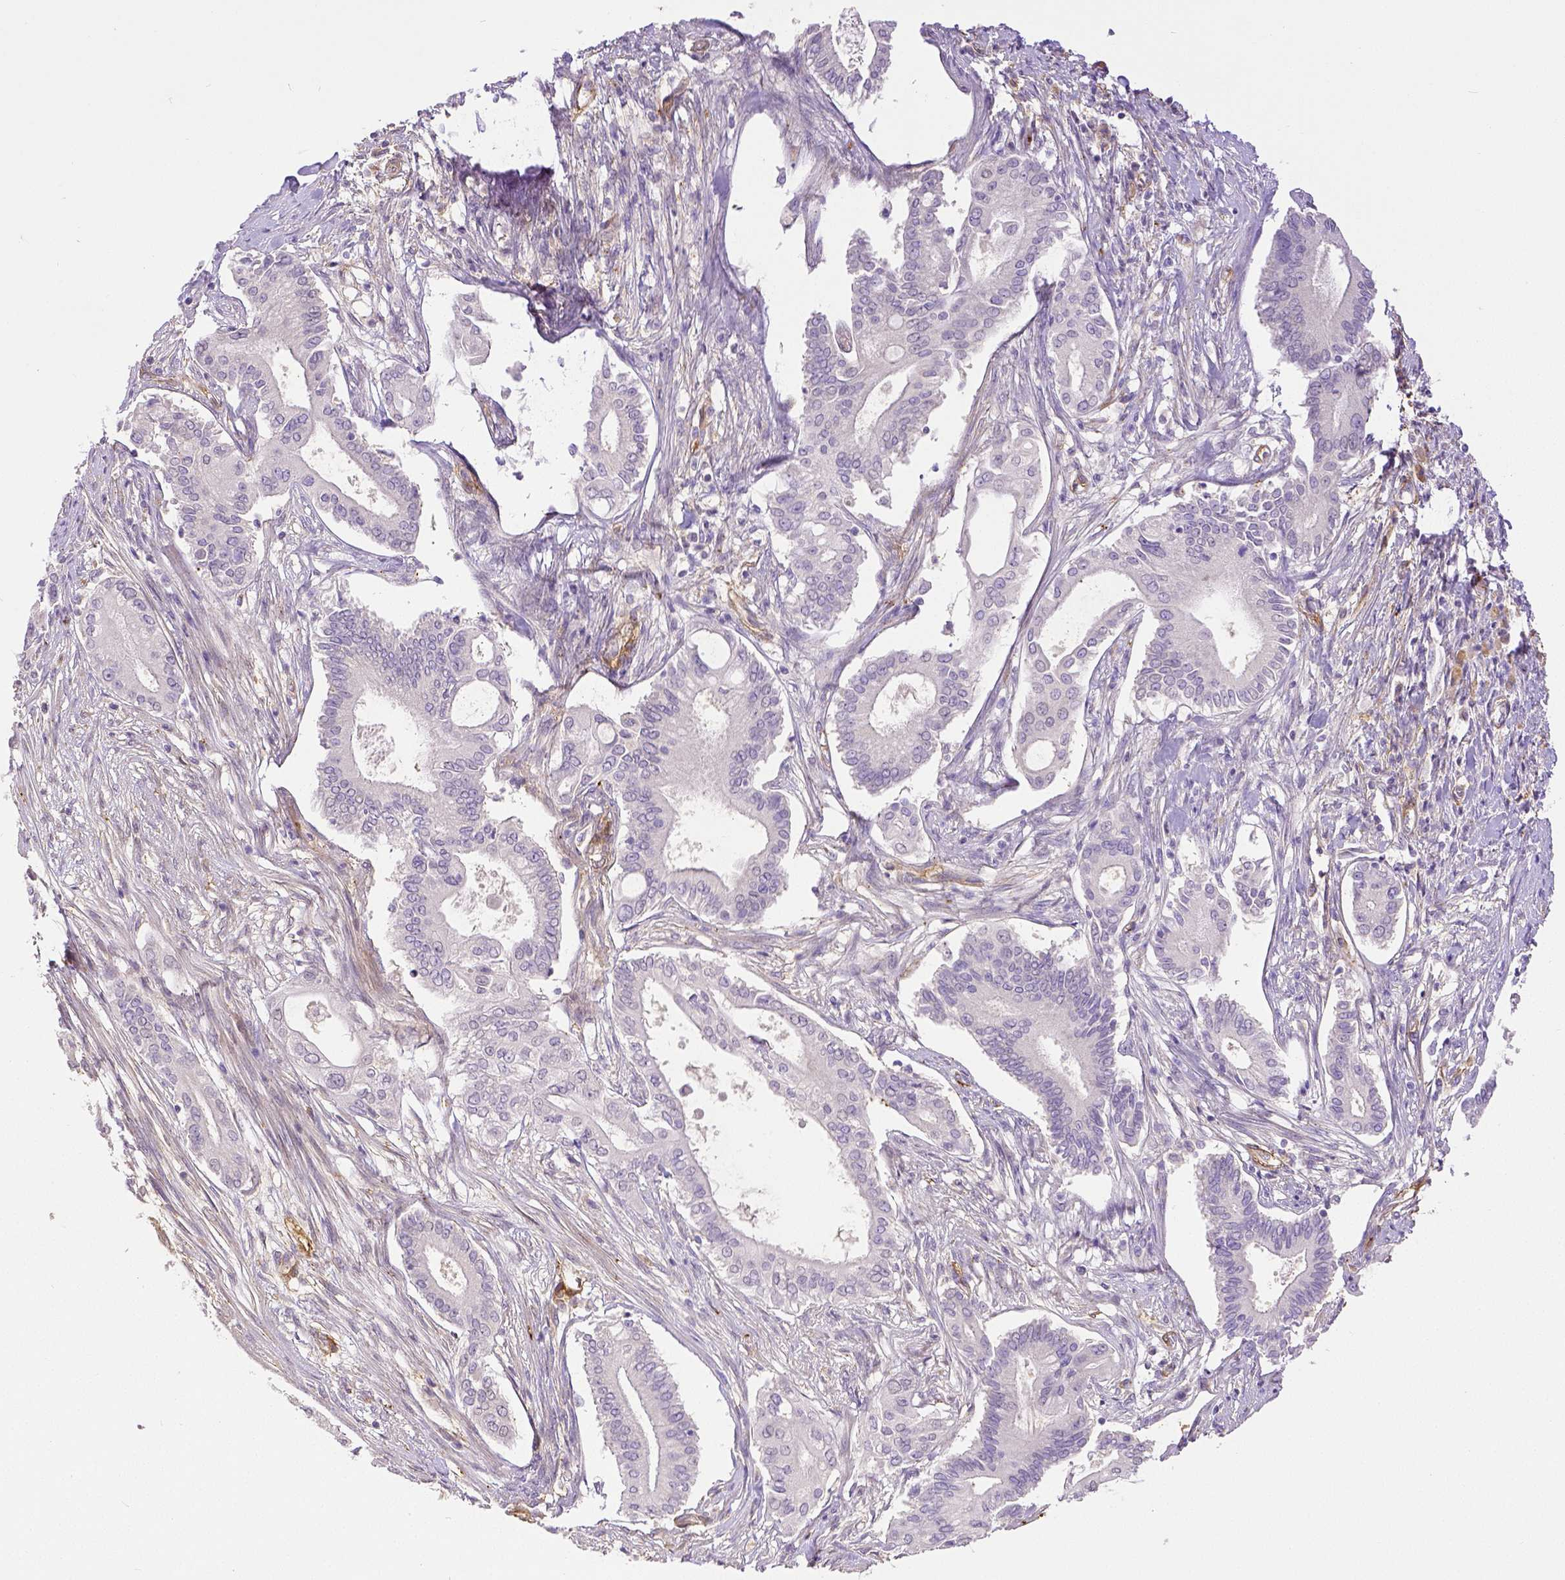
{"staining": {"intensity": "negative", "quantity": "none", "location": "none"}, "tissue": "pancreatic cancer", "cell_type": "Tumor cells", "image_type": "cancer", "snomed": [{"axis": "morphology", "description": "Adenocarcinoma, NOS"}, {"axis": "topography", "description": "Pancreas"}], "caption": "Pancreatic cancer stained for a protein using IHC demonstrates no positivity tumor cells.", "gene": "THY1", "patient": {"sex": "female", "age": 68}}